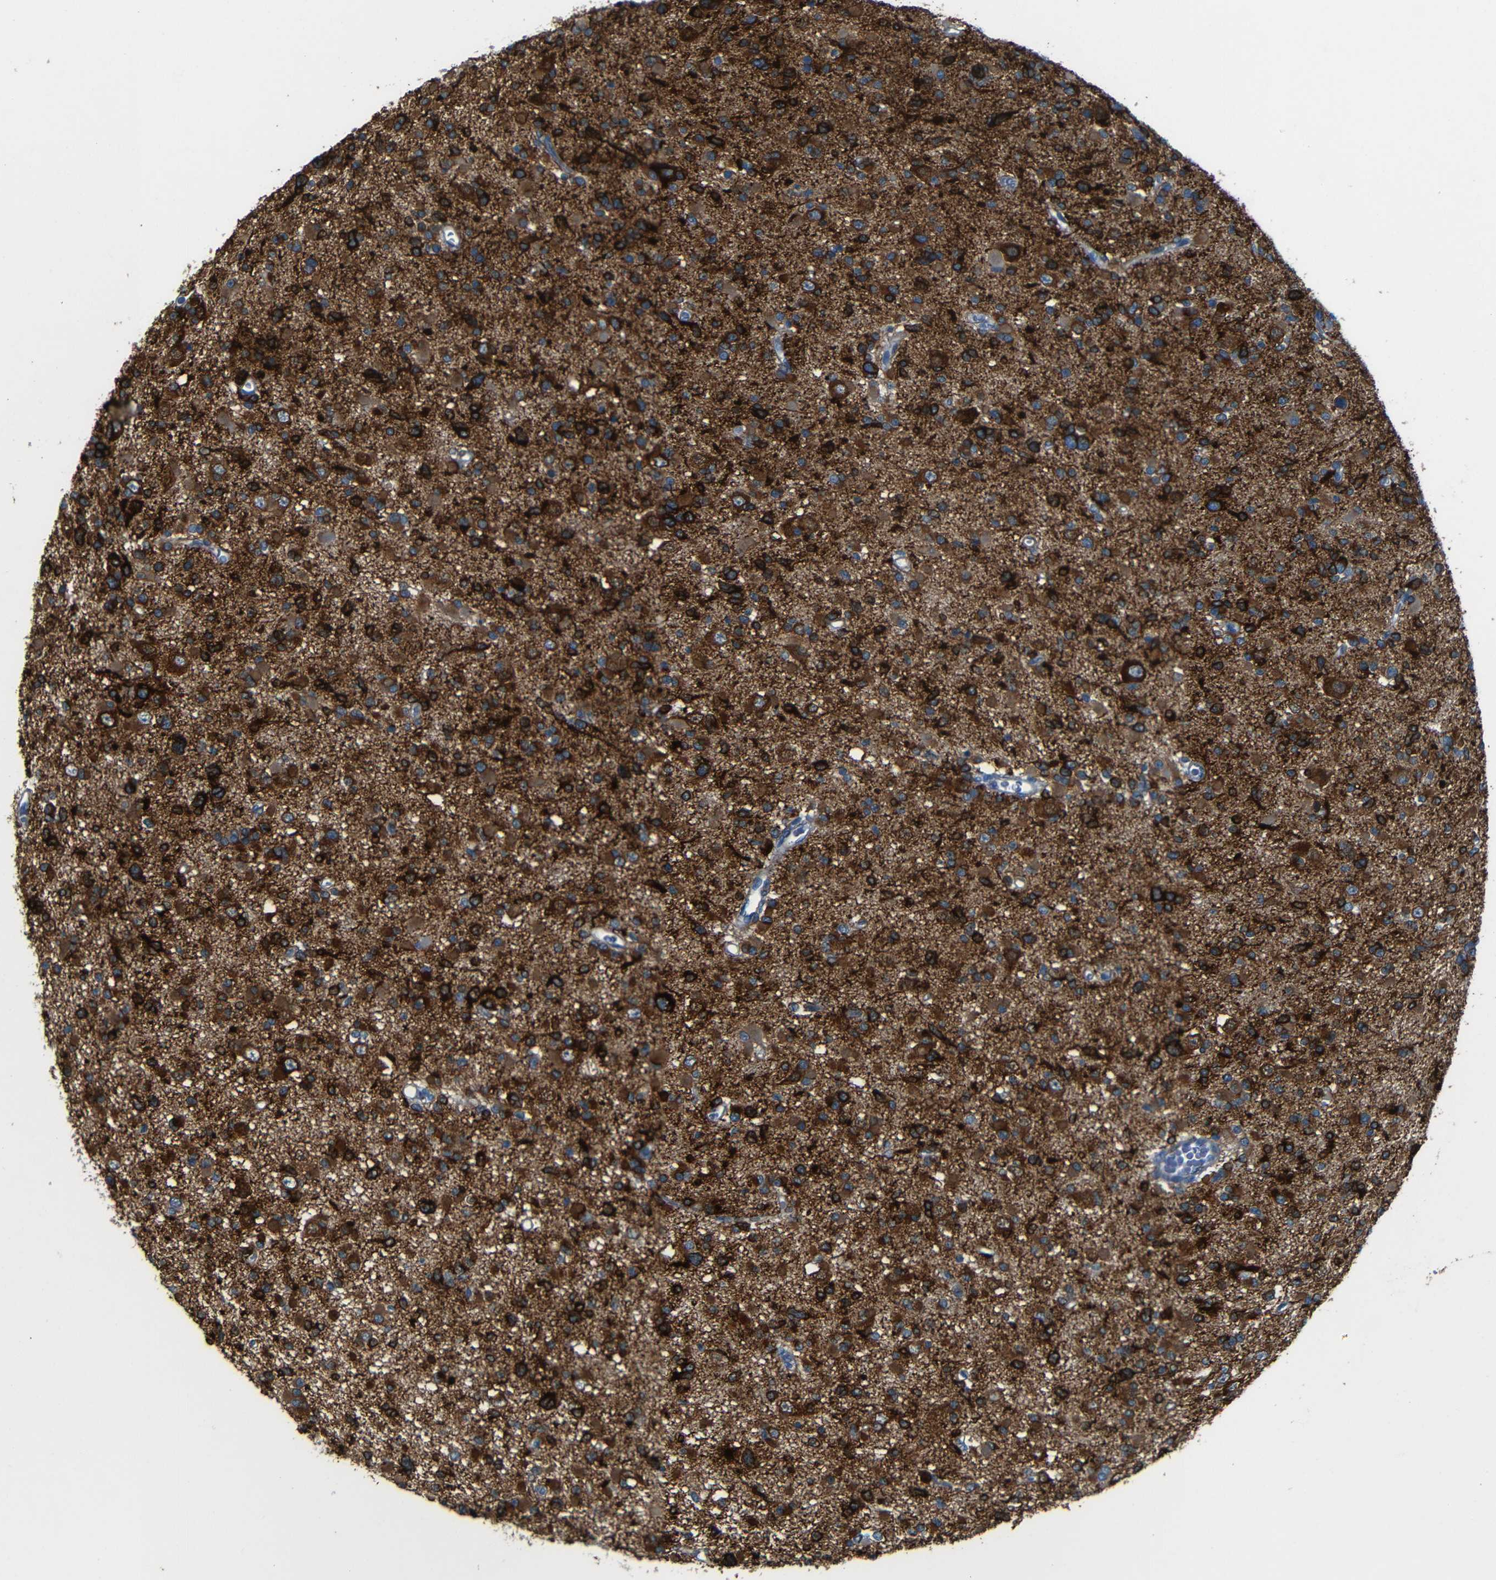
{"staining": {"intensity": "strong", "quantity": ">75%", "location": "cytoplasmic/membranous"}, "tissue": "glioma", "cell_type": "Tumor cells", "image_type": "cancer", "snomed": [{"axis": "morphology", "description": "Glioma, malignant, Low grade"}, {"axis": "topography", "description": "Brain"}], "caption": "Immunohistochemistry micrograph of neoplastic tissue: human malignant low-grade glioma stained using IHC displays high levels of strong protein expression localized specifically in the cytoplasmic/membranous of tumor cells, appearing as a cytoplasmic/membranous brown color.", "gene": "MAP2", "patient": {"sex": "female", "age": 22}}